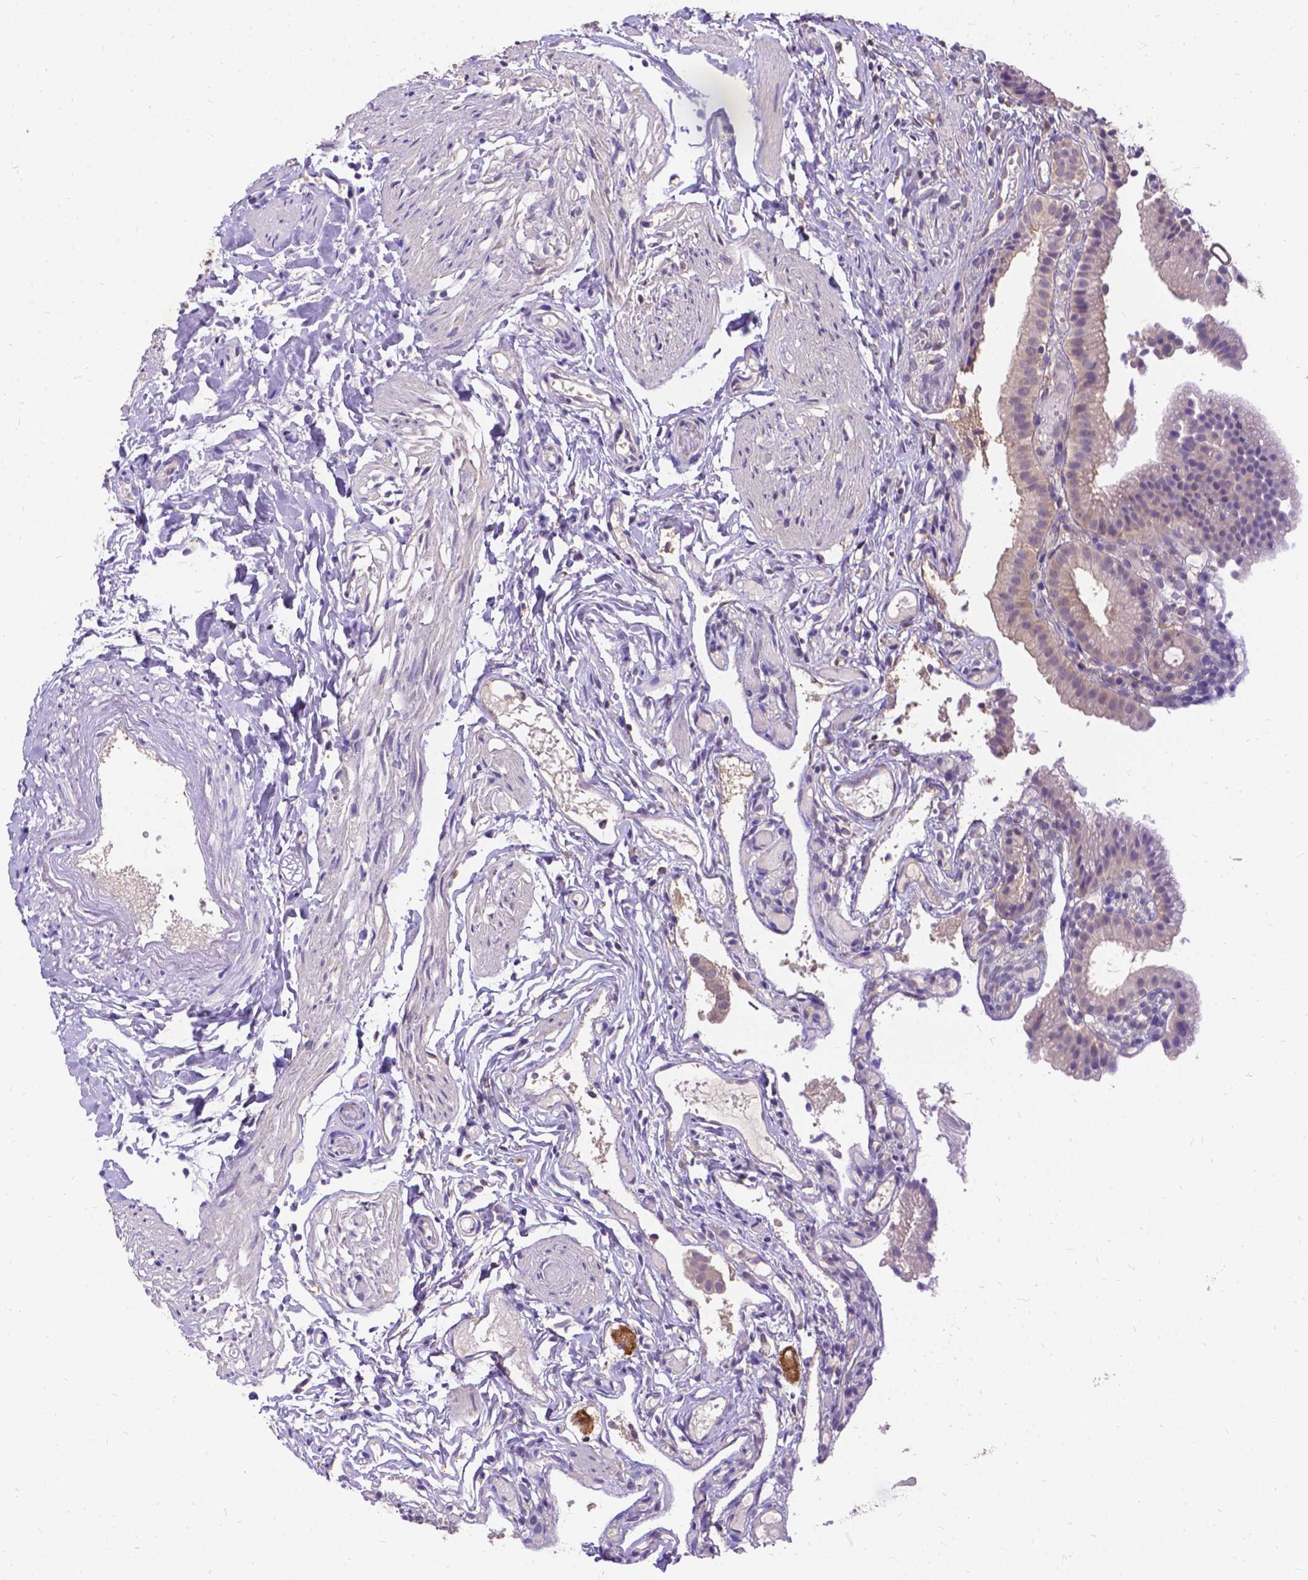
{"staining": {"intensity": "weak", "quantity": "<25%", "location": "cytoplasmic/membranous"}, "tissue": "gallbladder", "cell_type": "Glandular cells", "image_type": "normal", "snomed": [{"axis": "morphology", "description": "Normal tissue, NOS"}, {"axis": "topography", "description": "Gallbladder"}], "caption": "An immunohistochemistry (IHC) image of unremarkable gallbladder is shown. There is no staining in glandular cells of gallbladder. Brightfield microscopy of immunohistochemistry (IHC) stained with DAB (brown) and hematoxylin (blue), captured at high magnification.", "gene": "DENND6A", "patient": {"sex": "female", "age": 47}}